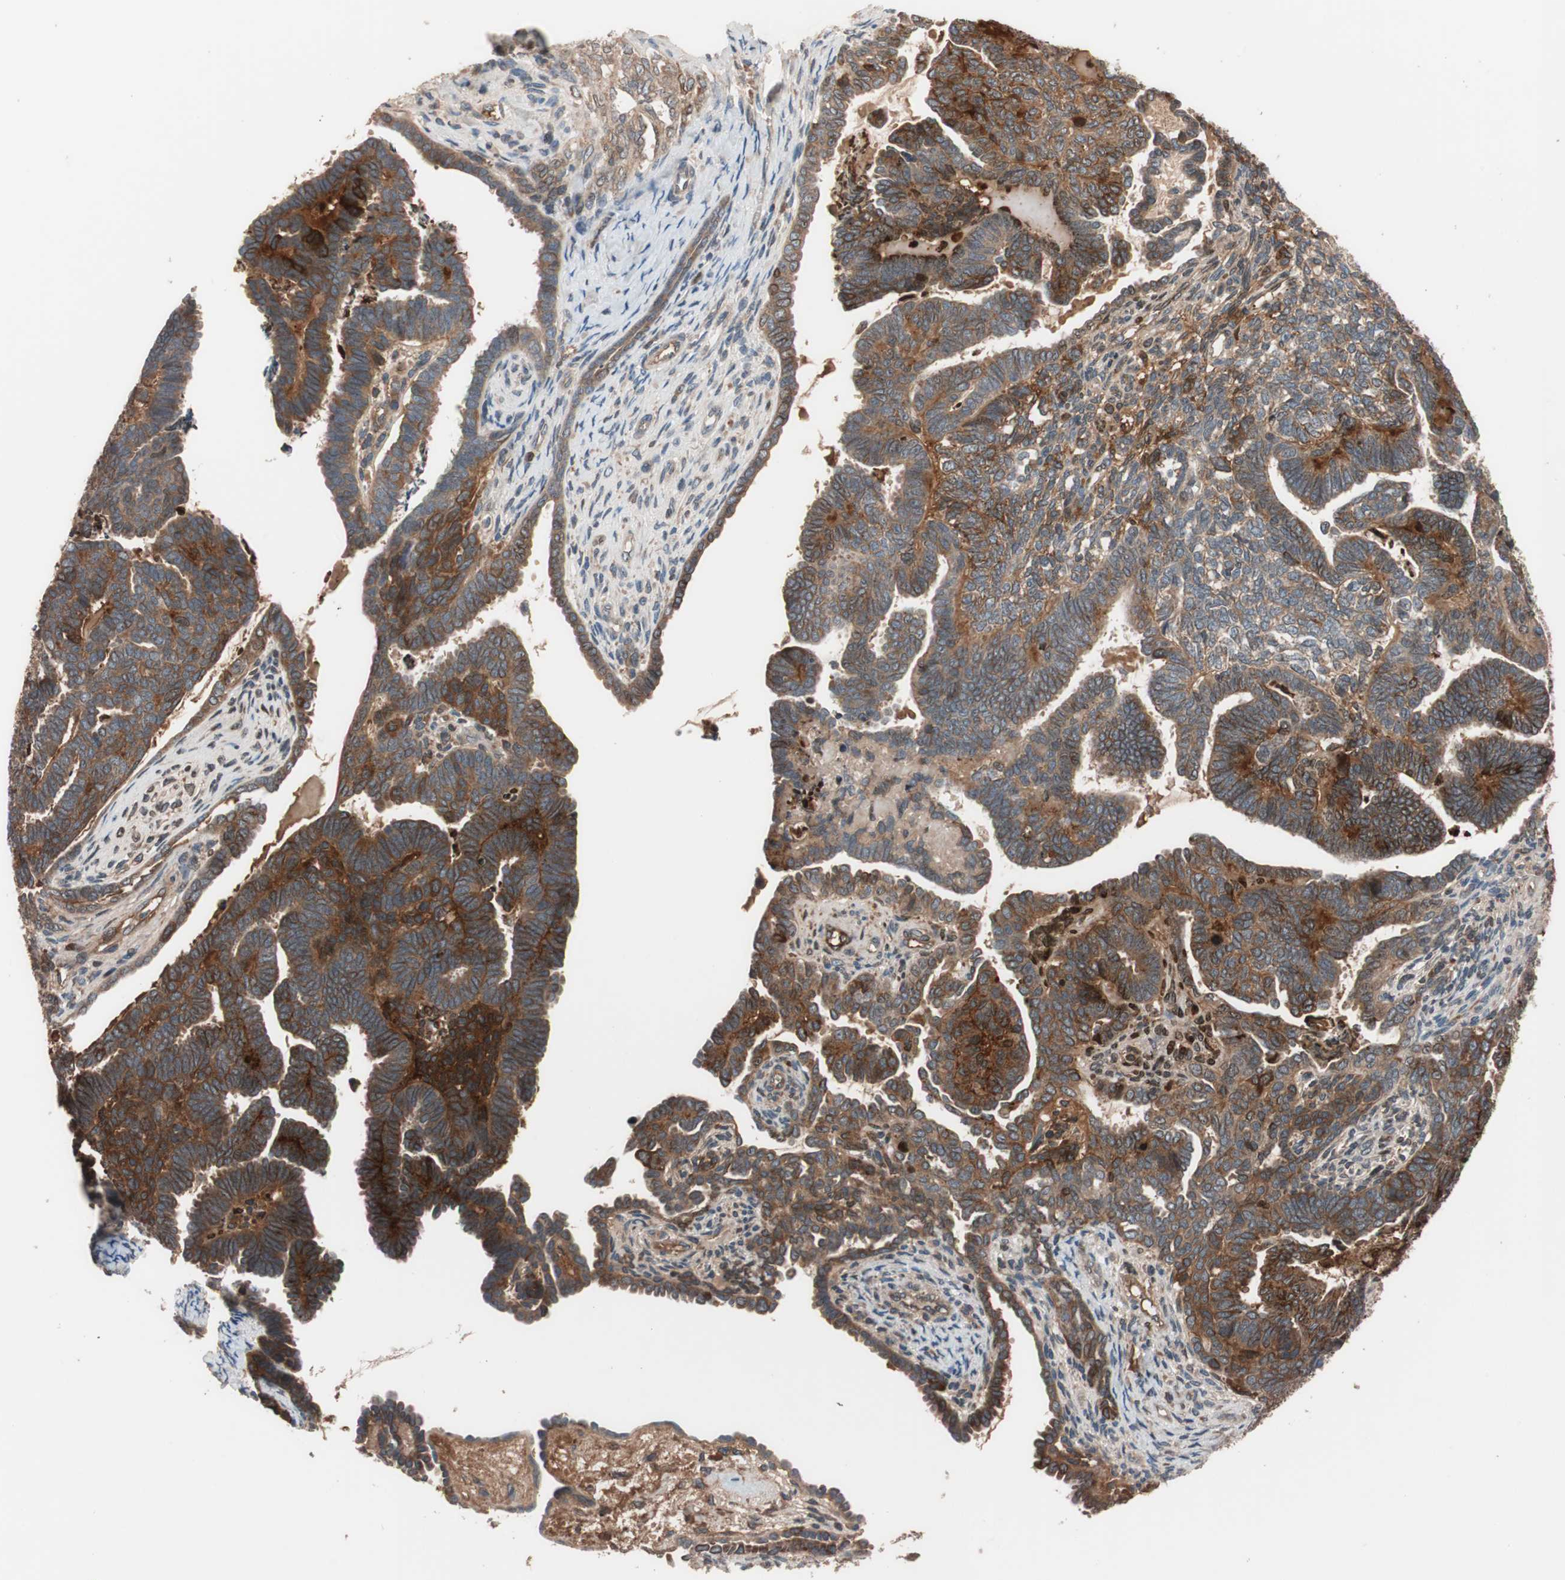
{"staining": {"intensity": "strong", "quantity": ">75%", "location": "cytoplasmic/membranous"}, "tissue": "endometrial cancer", "cell_type": "Tumor cells", "image_type": "cancer", "snomed": [{"axis": "morphology", "description": "Neoplasm, malignant, NOS"}, {"axis": "topography", "description": "Endometrium"}], "caption": "Endometrial cancer stained with a brown dye shows strong cytoplasmic/membranous positive positivity in about >75% of tumor cells.", "gene": "SDC4", "patient": {"sex": "female", "age": 74}}